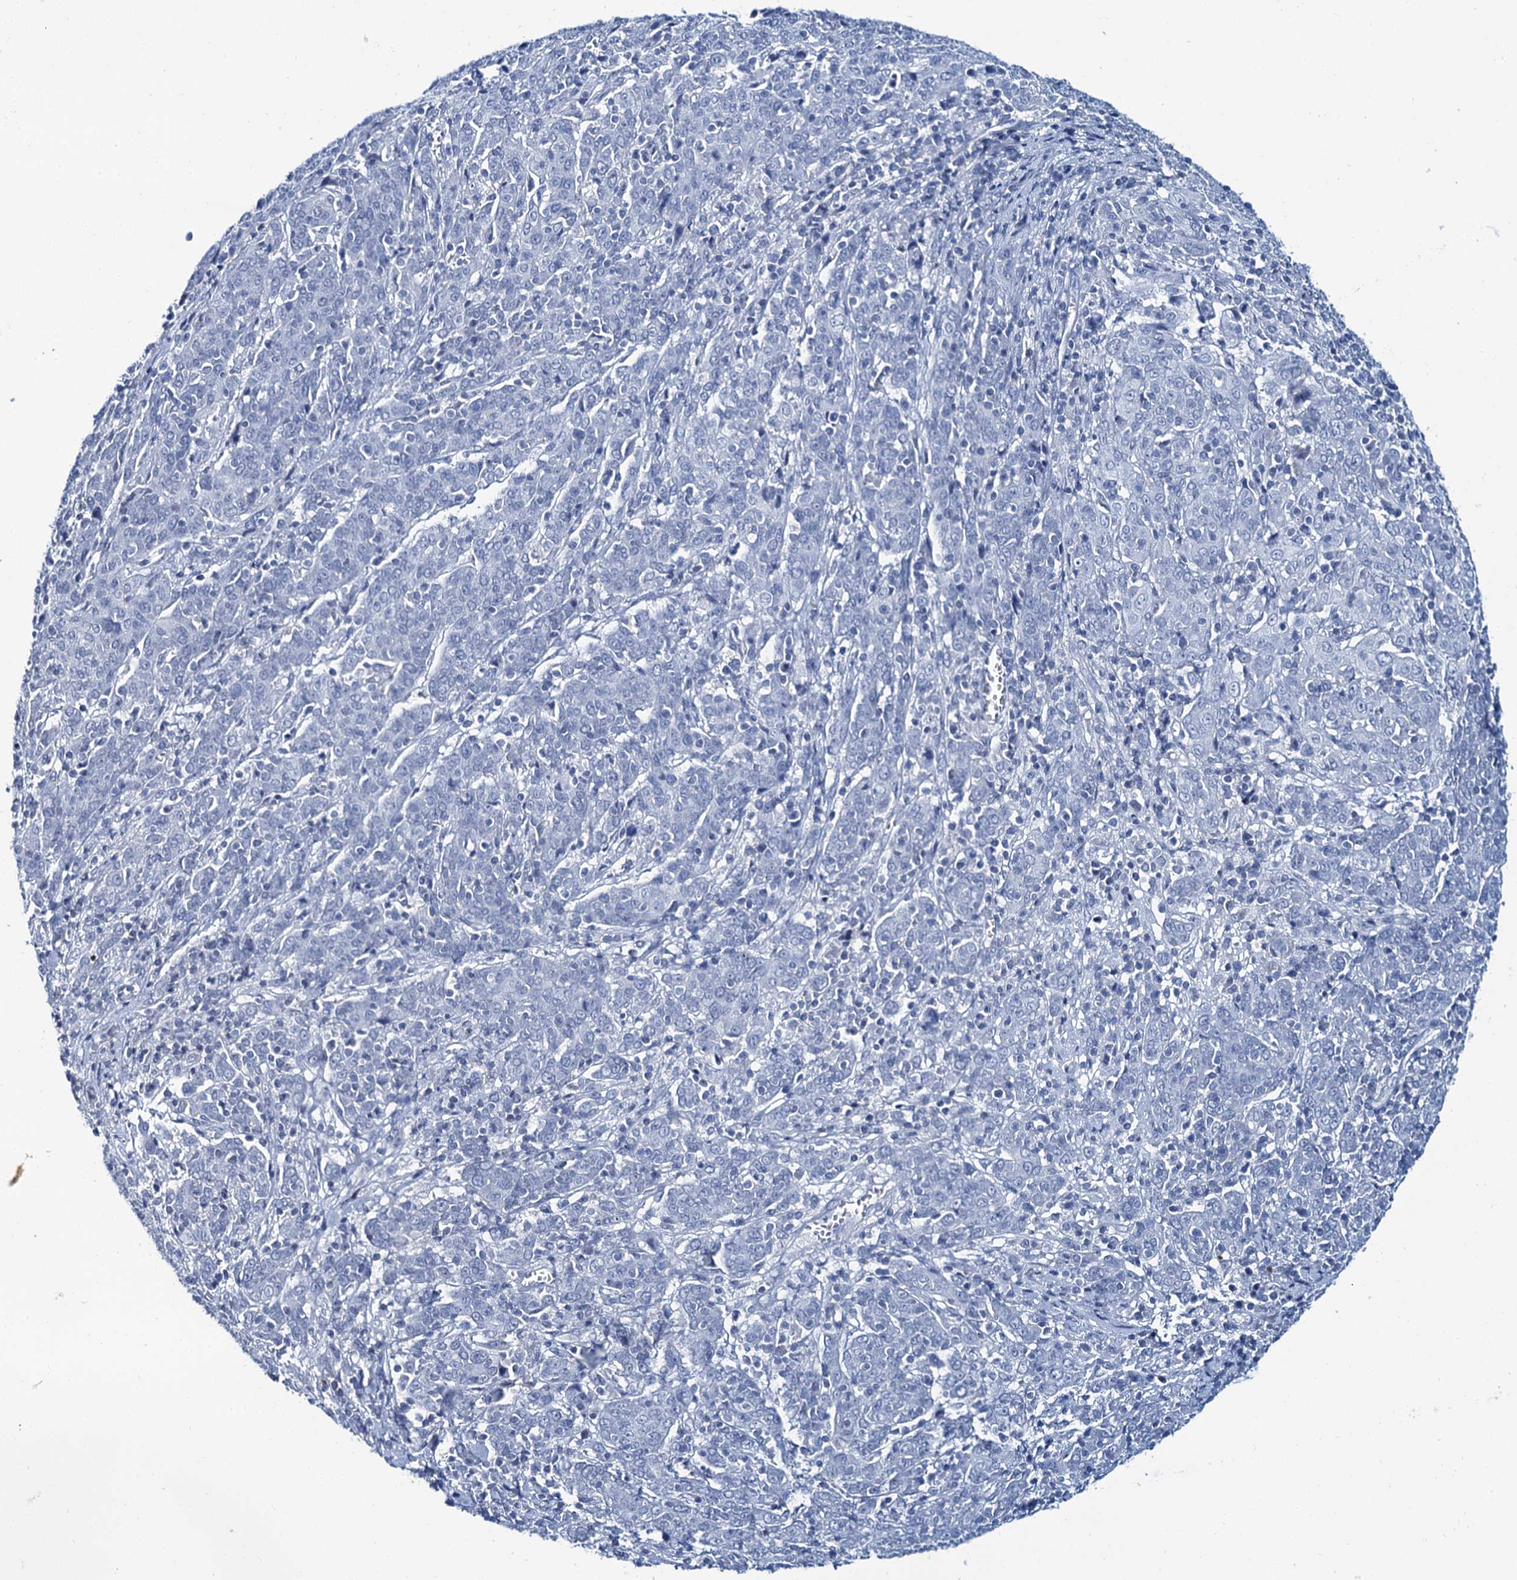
{"staining": {"intensity": "negative", "quantity": "none", "location": "none"}, "tissue": "cervical cancer", "cell_type": "Tumor cells", "image_type": "cancer", "snomed": [{"axis": "morphology", "description": "Squamous cell carcinoma, NOS"}, {"axis": "topography", "description": "Cervix"}], "caption": "Photomicrograph shows no significant protein expression in tumor cells of cervical cancer. (DAB (3,3'-diaminobenzidine) IHC visualized using brightfield microscopy, high magnification).", "gene": "TOX3", "patient": {"sex": "female", "age": 67}}